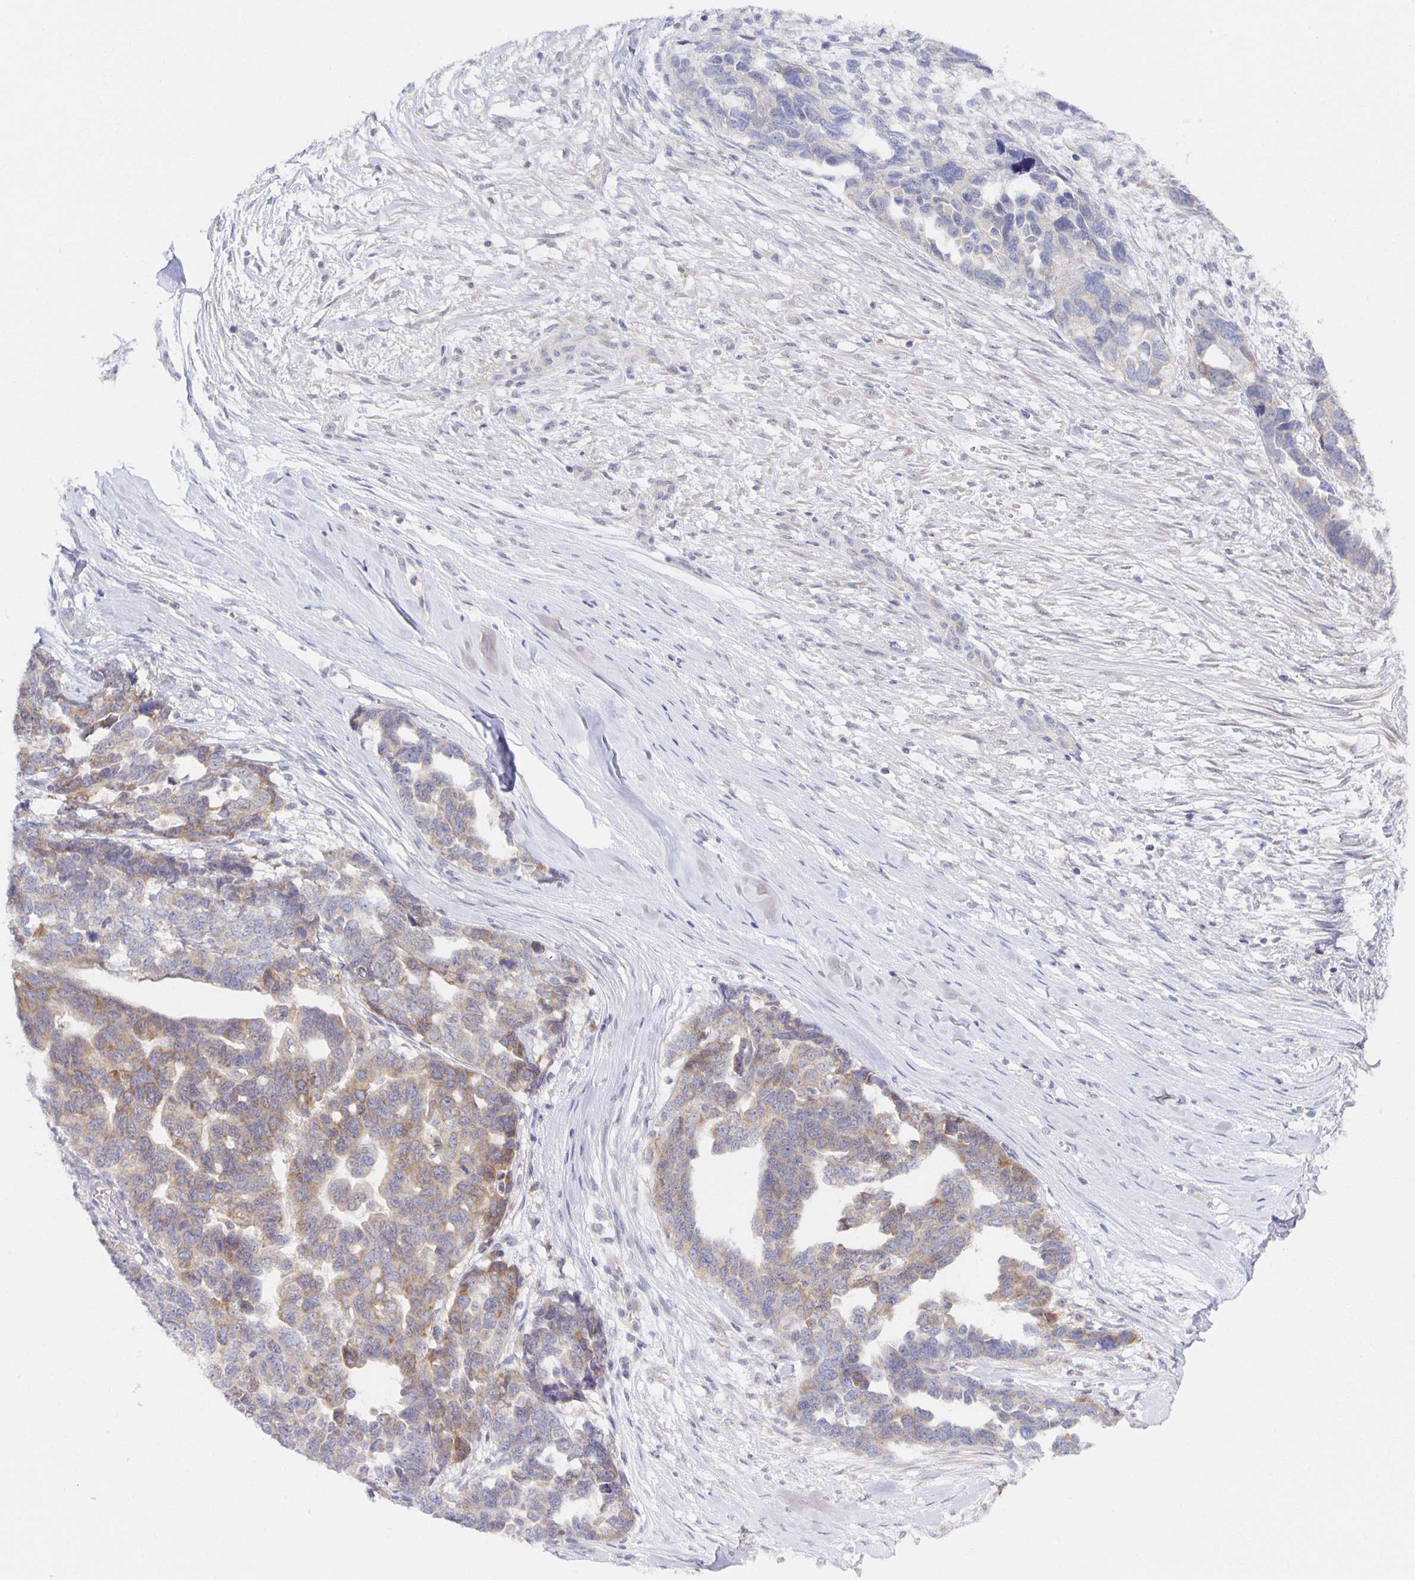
{"staining": {"intensity": "moderate", "quantity": "25%-75%", "location": "cytoplasmic/membranous"}, "tissue": "ovarian cancer", "cell_type": "Tumor cells", "image_type": "cancer", "snomed": [{"axis": "morphology", "description": "Cystadenocarcinoma, serous, NOS"}, {"axis": "topography", "description": "Ovary"}], "caption": "Immunohistochemical staining of human ovarian cancer exhibits medium levels of moderate cytoplasmic/membranous protein positivity in about 25%-75% of tumor cells.", "gene": "BAD", "patient": {"sex": "female", "age": 69}}